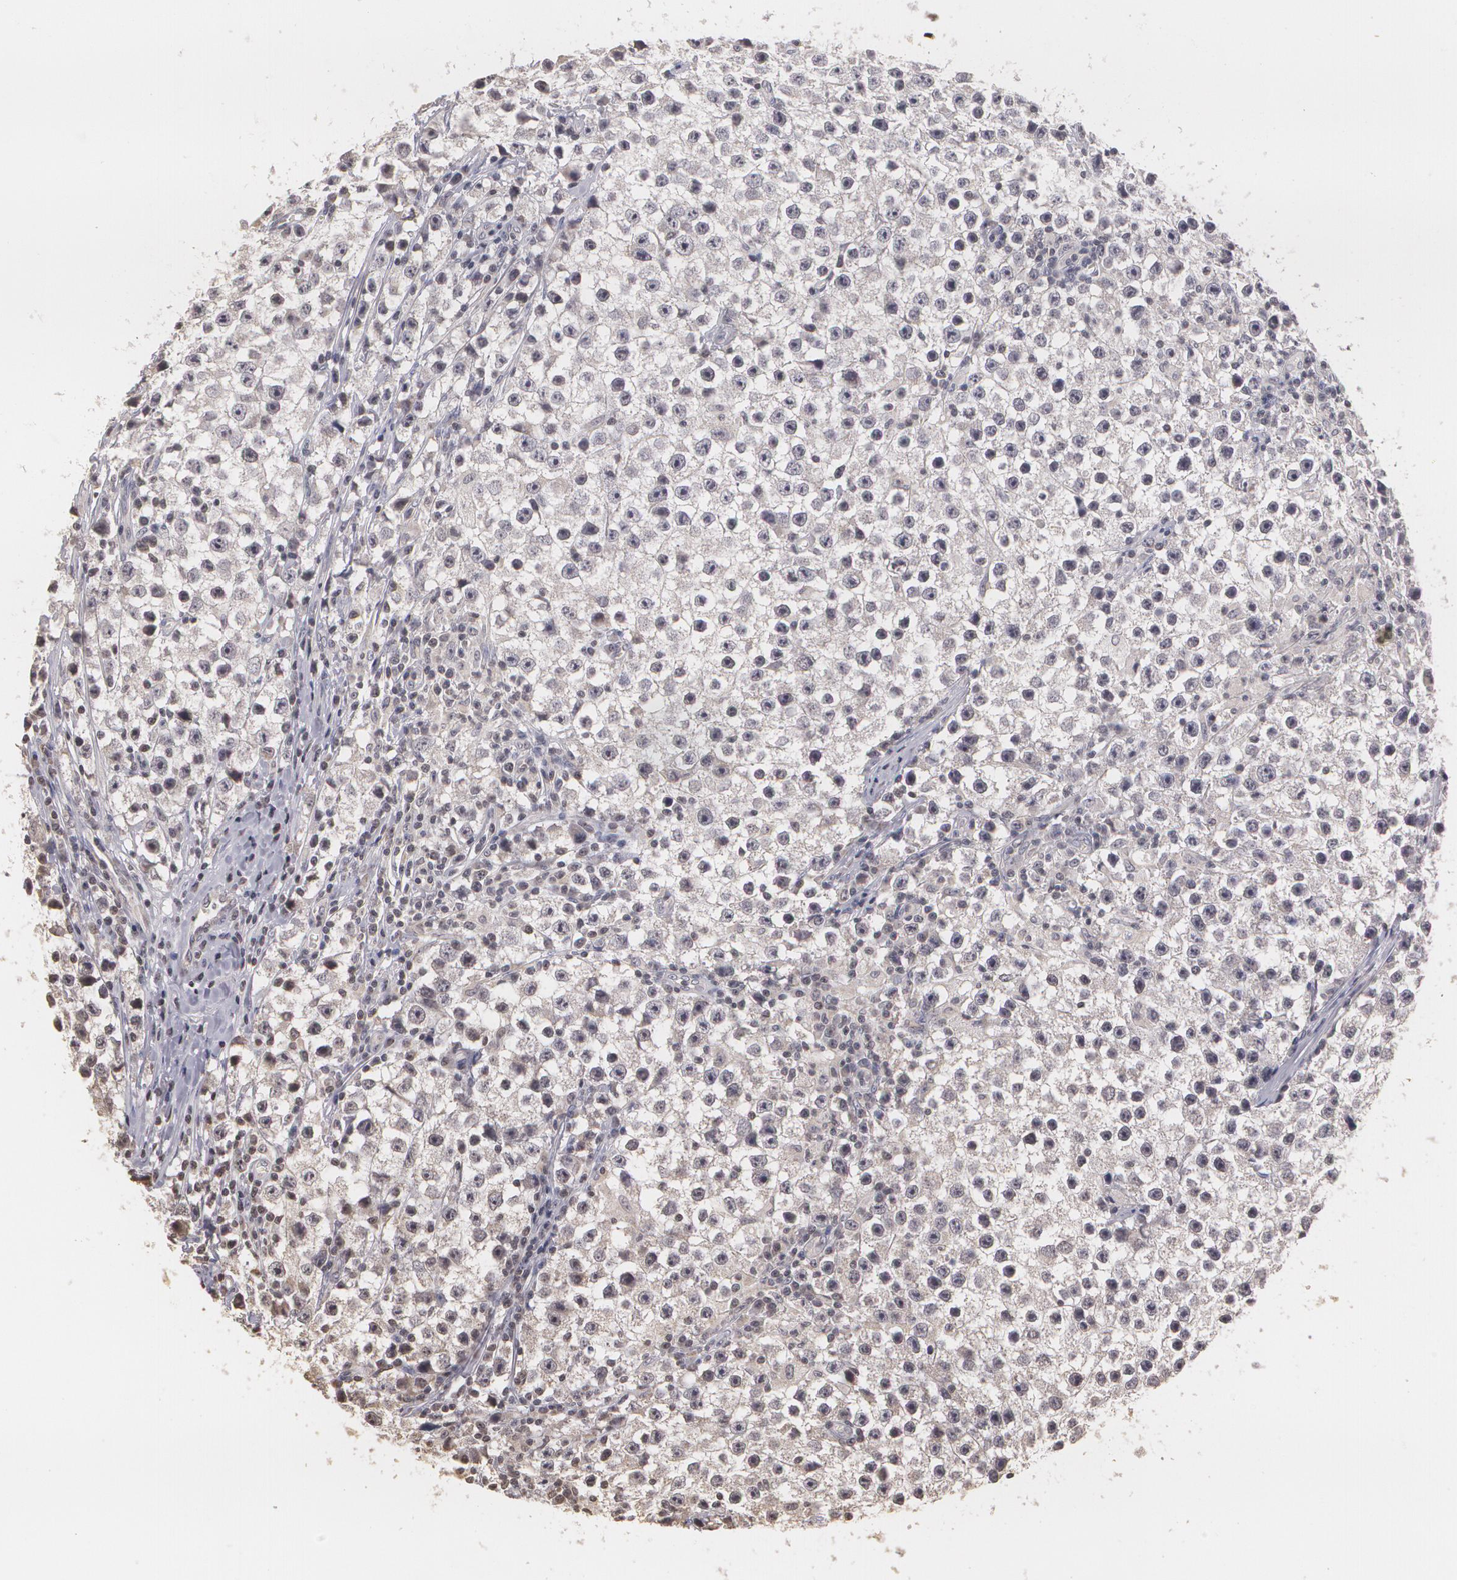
{"staining": {"intensity": "negative", "quantity": "none", "location": "none"}, "tissue": "testis cancer", "cell_type": "Tumor cells", "image_type": "cancer", "snomed": [{"axis": "morphology", "description": "Seminoma, NOS"}, {"axis": "topography", "description": "Testis"}], "caption": "This is a image of immunohistochemistry staining of testis cancer, which shows no staining in tumor cells. The staining is performed using DAB (3,3'-diaminobenzidine) brown chromogen with nuclei counter-stained in using hematoxylin.", "gene": "THRB", "patient": {"sex": "male", "age": 35}}